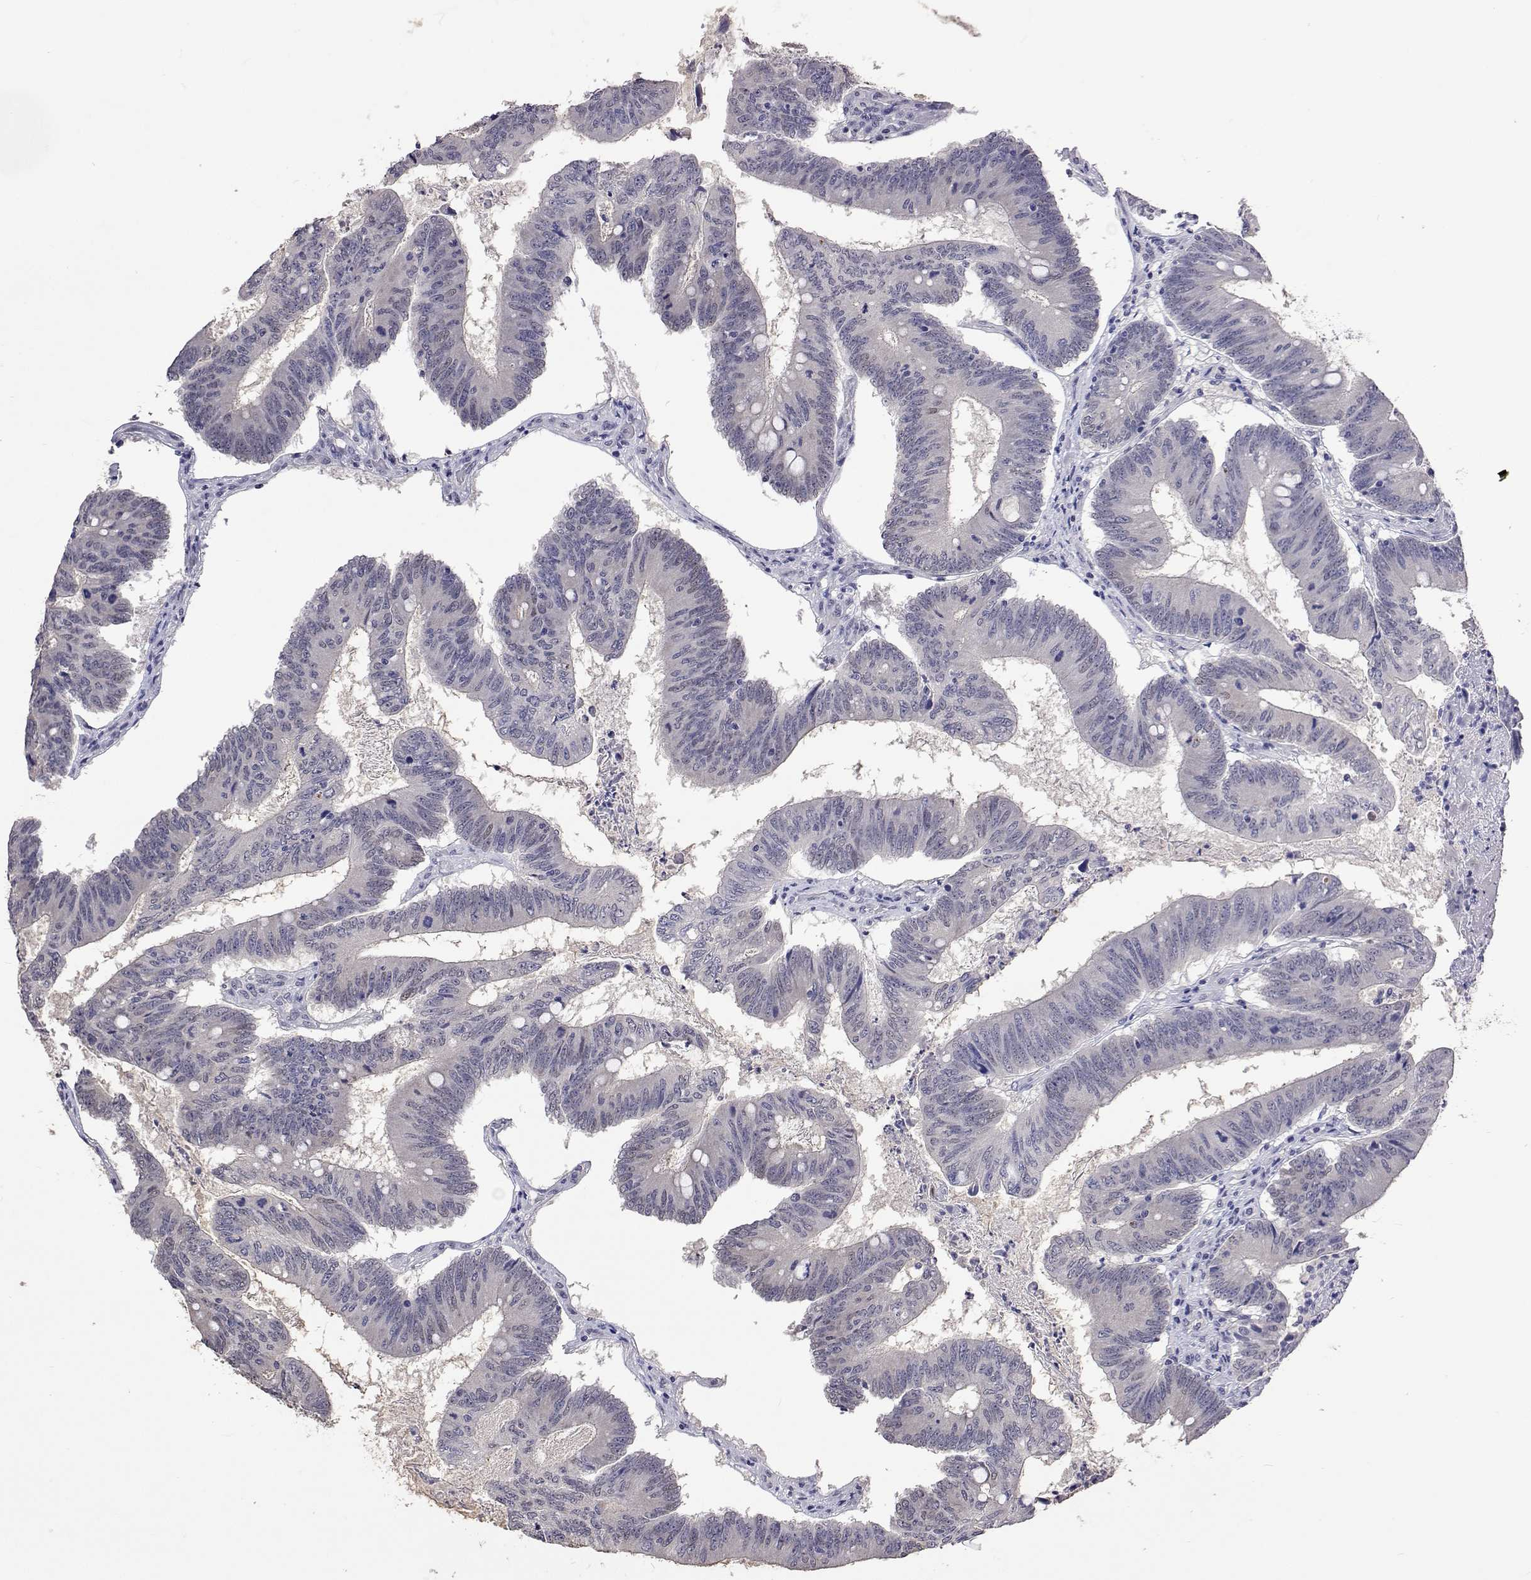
{"staining": {"intensity": "negative", "quantity": "none", "location": "none"}, "tissue": "colorectal cancer", "cell_type": "Tumor cells", "image_type": "cancer", "snomed": [{"axis": "morphology", "description": "Adenocarcinoma, NOS"}, {"axis": "topography", "description": "Colon"}], "caption": "Immunohistochemistry histopathology image of colorectal cancer stained for a protein (brown), which reveals no staining in tumor cells.", "gene": "HNRNPA0", "patient": {"sex": "female", "age": 70}}